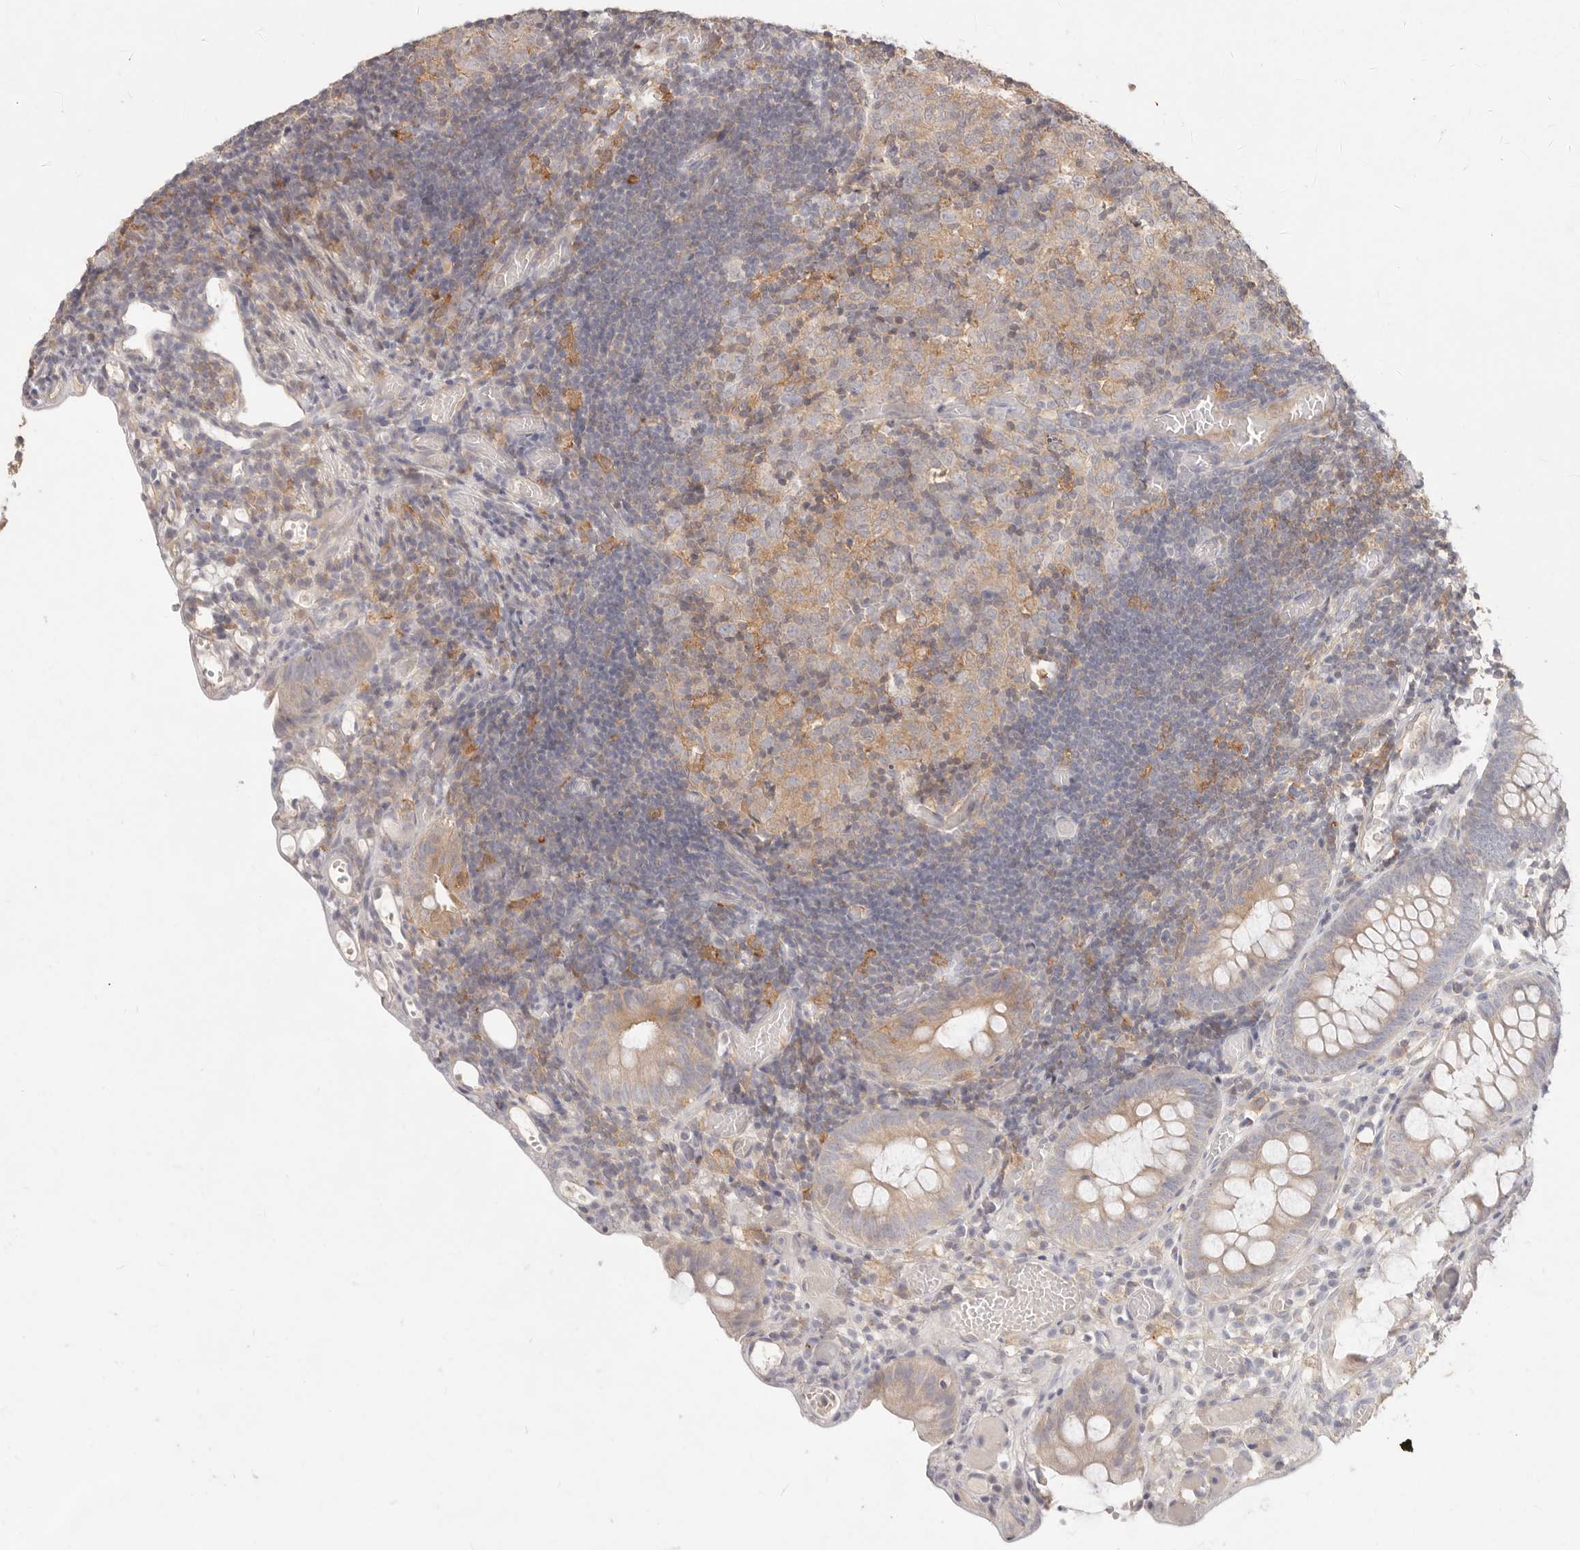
{"staining": {"intensity": "weak", "quantity": ">75%", "location": "cytoplasmic/membranous"}, "tissue": "colon", "cell_type": "Endothelial cells", "image_type": "normal", "snomed": [{"axis": "morphology", "description": "Normal tissue, NOS"}, {"axis": "topography", "description": "Colon"}], "caption": "Protein analysis of normal colon demonstrates weak cytoplasmic/membranous expression in approximately >75% of endothelial cells.", "gene": "NECAP2", "patient": {"sex": "male", "age": 14}}